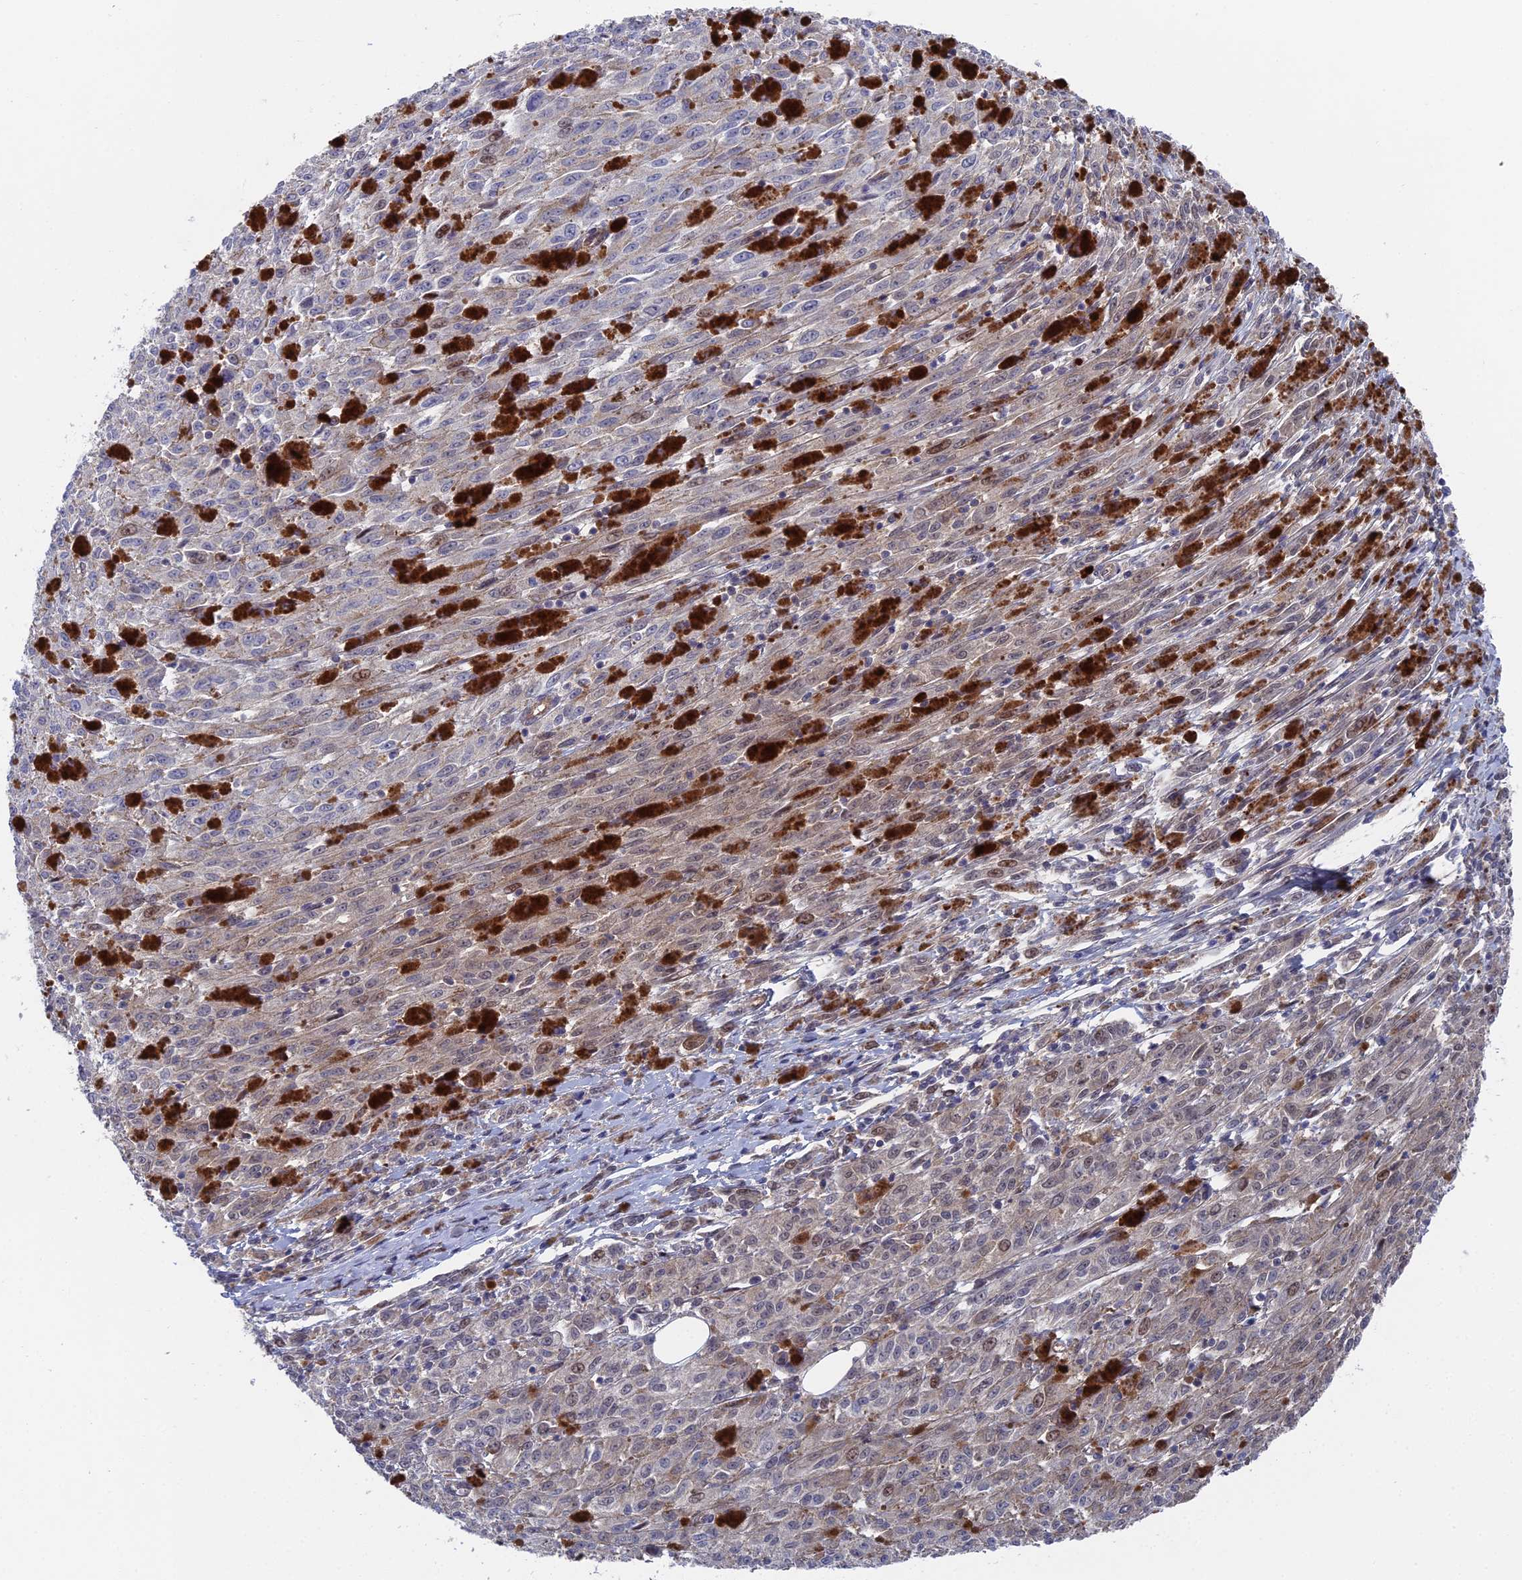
{"staining": {"intensity": "weak", "quantity": "25%-75%", "location": "cytoplasmic/membranous,nuclear"}, "tissue": "melanoma", "cell_type": "Tumor cells", "image_type": "cancer", "snomed": [{"axis": "morphology", "description": "Malignant melanoma, NOS"}, {"axis": "topography", "description": "Skin"}], "caption": "This photomicrograph shows malignant melanoma stained with immunohistochemistry (IHC) to label a protein in brown. The cytoplasmic/membranous and nuclear of tumor cells show weak positivity for the protein. Nuclei are counter-stained blue.", "gene": "UNC5D", "patient": {"sex": "female", "age": 52}}